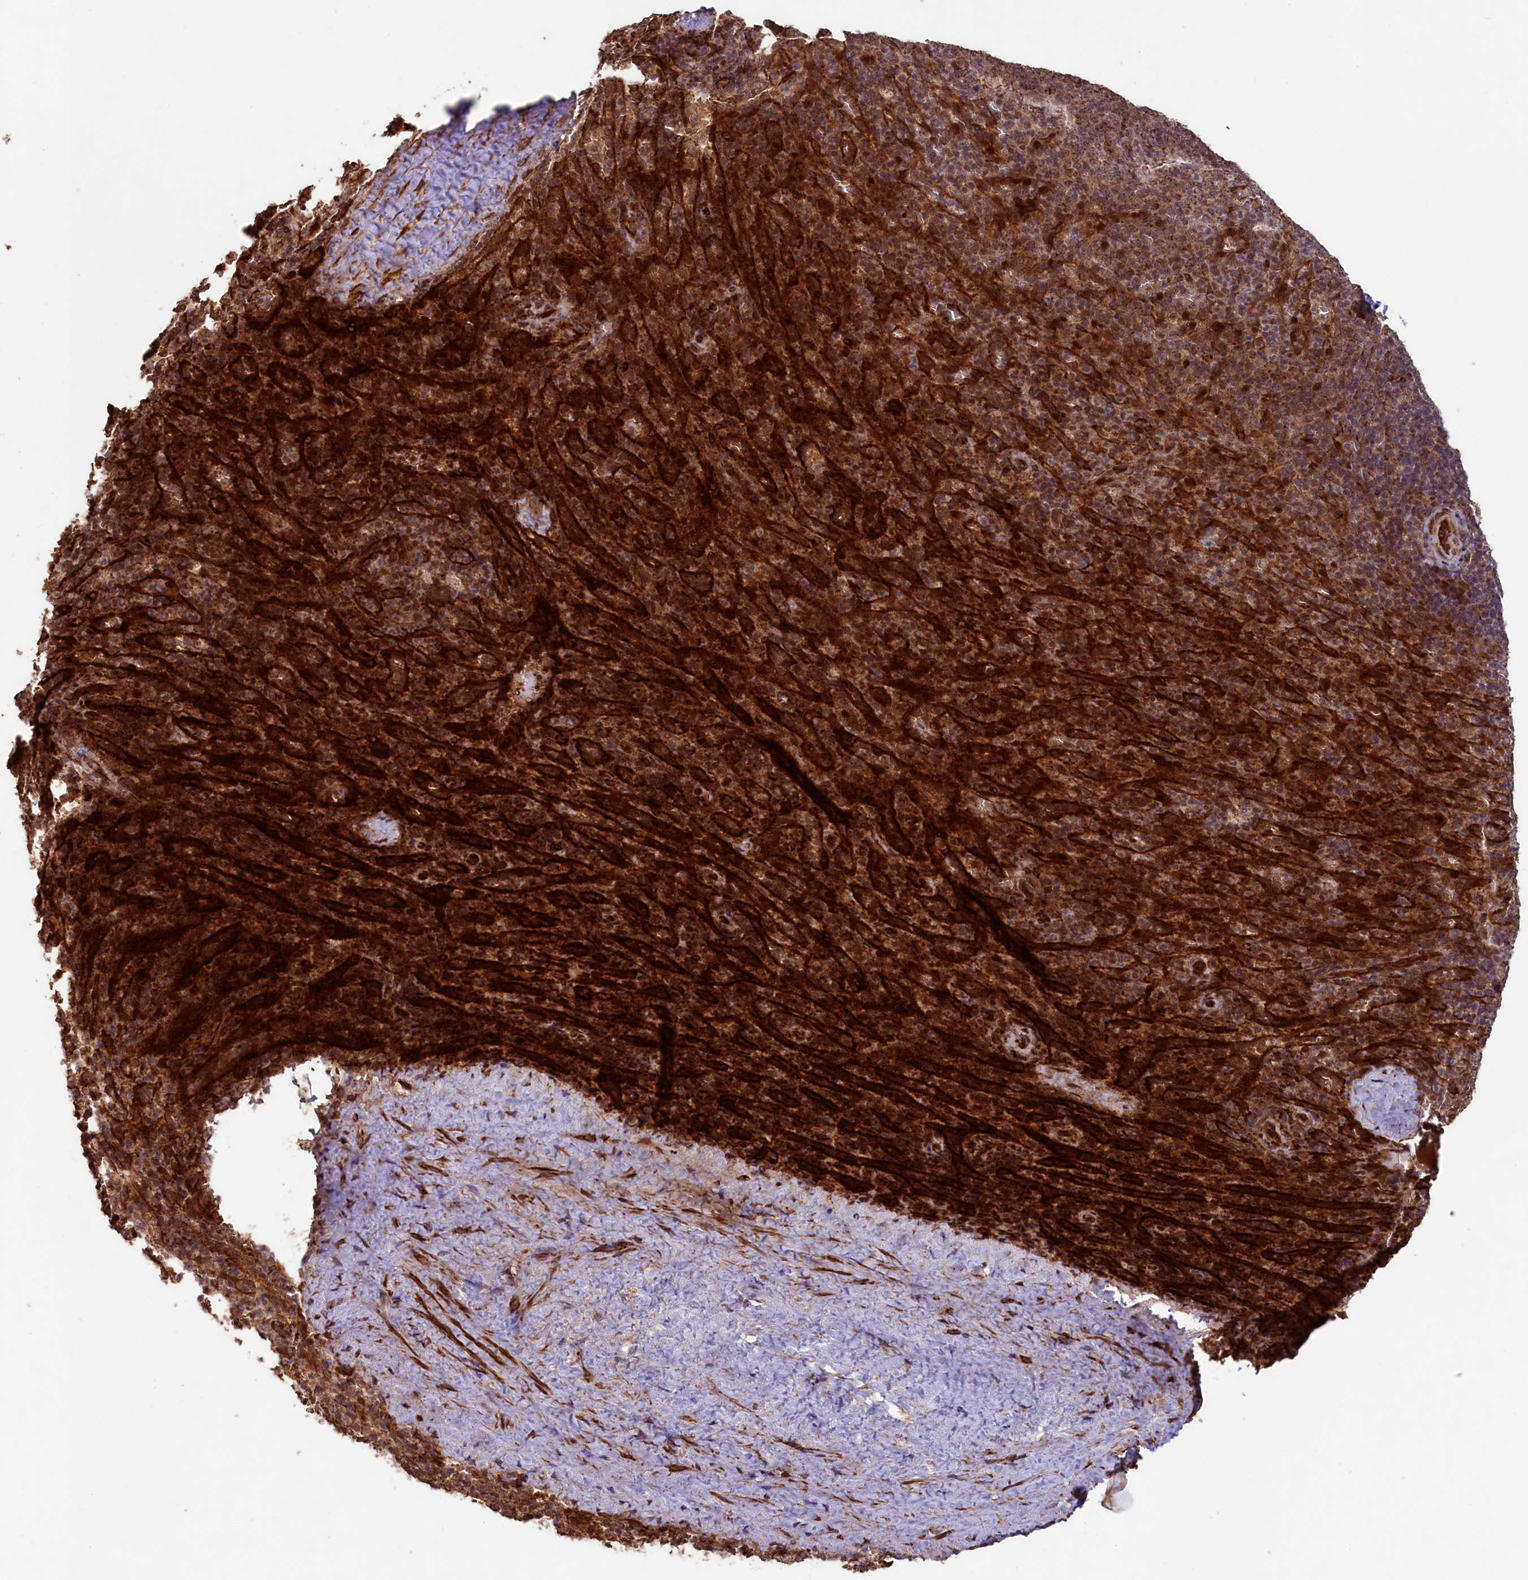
{"staining": {"intensity": "moderate", "quantity": "25%-75%", "location": "cytoplasmic/membranous"}, "tissue": "spleen", "cell_type": "Cells in red pulp", "image_type": "normal", "snomed": [{"axis": "morphology", "description": "Normal tissue, NOS"}, {"axis": "topography", "description": "Spleen"}], "caption": "Protein positivity by IHC exhibits moderate cytoplasmic/membranous staining in approximately 25%-75% of cells in red pulp in benign spleen. (IHC, brightfield microscopy, high magnification).", "gene": "SHPRH", "patient": {"sex": "female", "age": 21}}